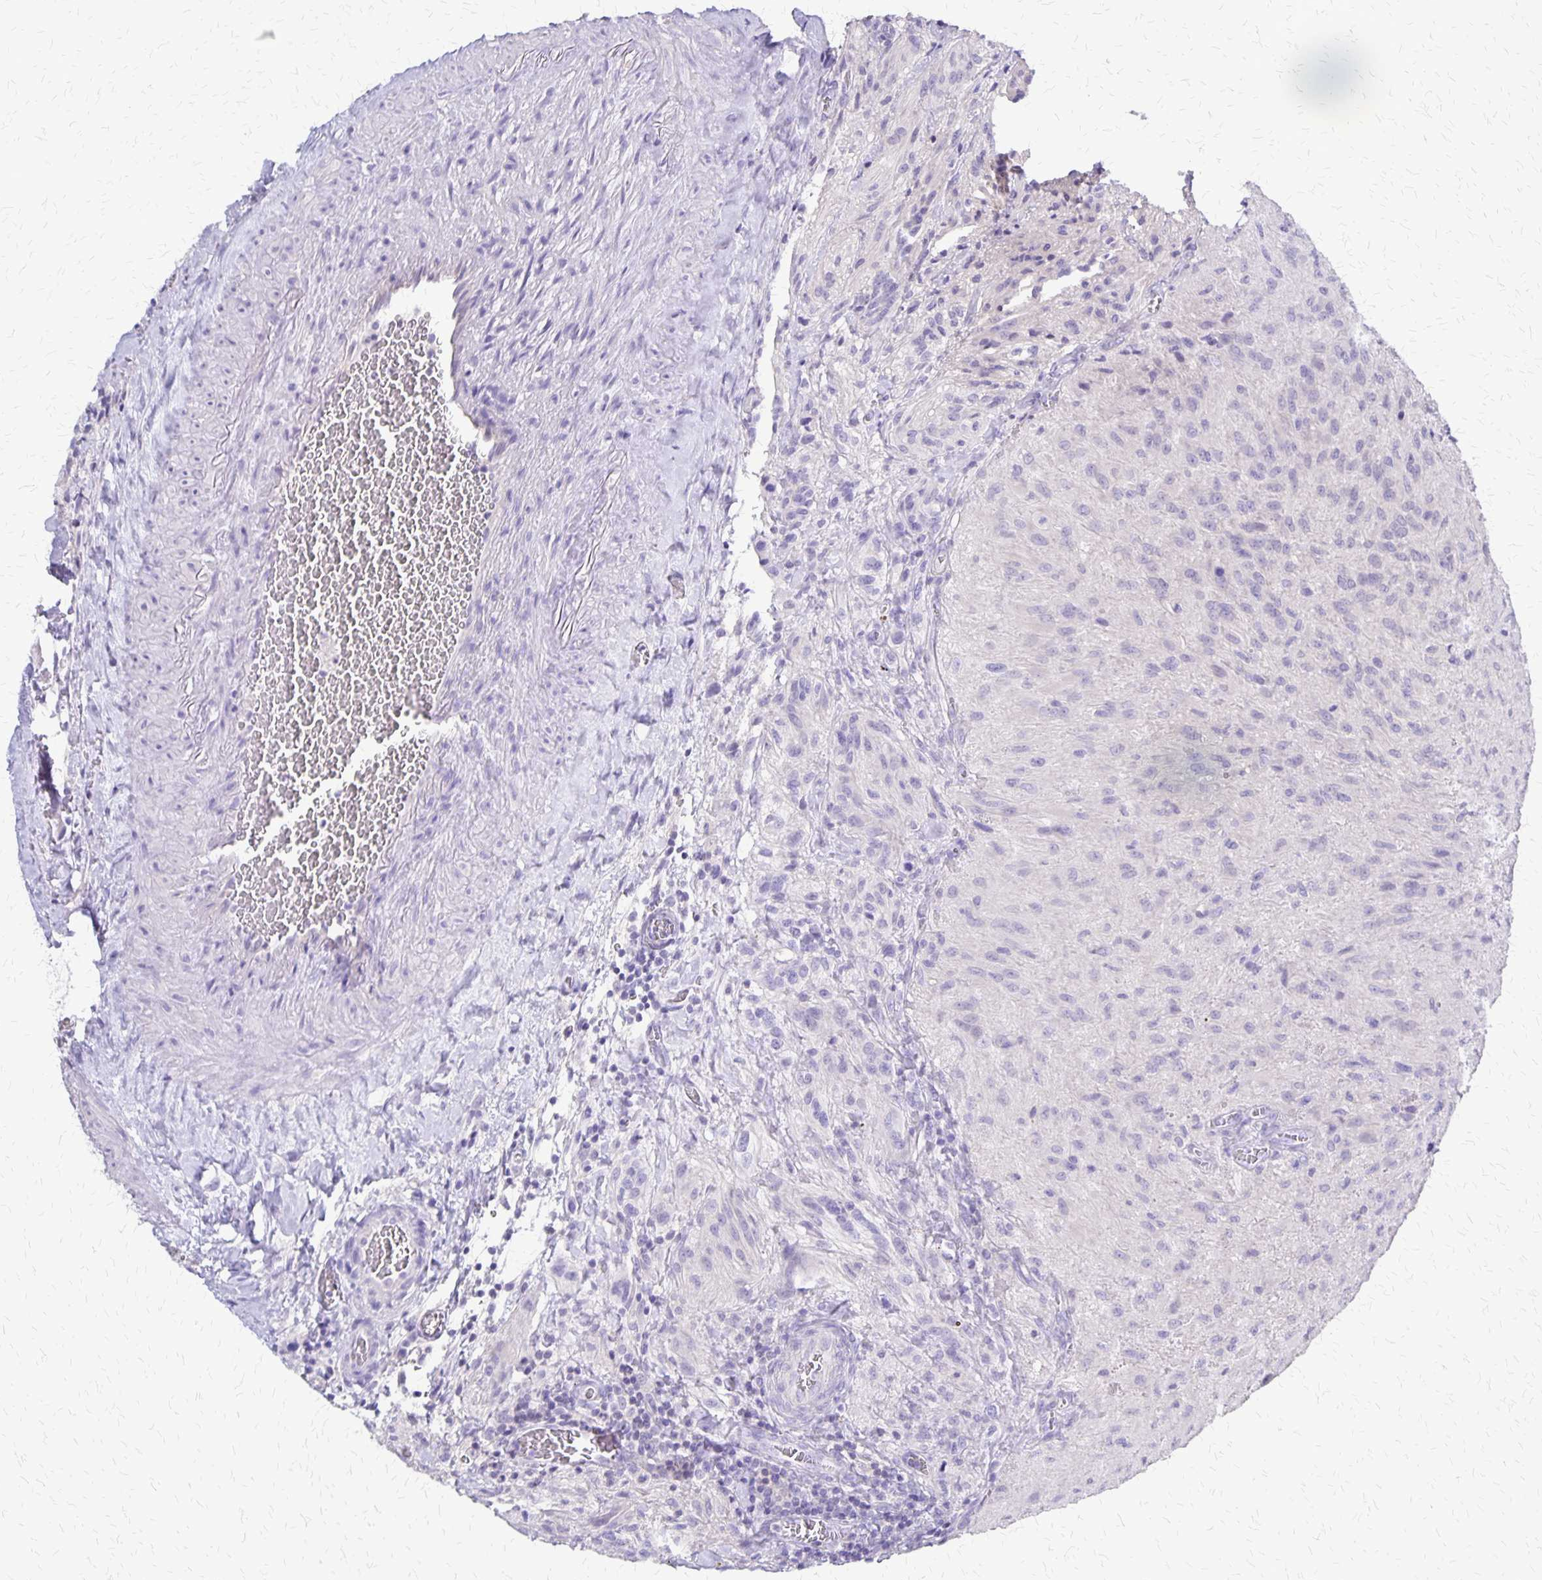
{"staining": {"intensity": "negative", "quantity": "none", "location": "none"}, "tissue": "glioma", "cell_type": "Tumor cells", "image_type": "cancer", "snomed": [{"axis": "morphology", "description": "Glioma, malignant, High grade"}, {"axis": "topography", "description": "Brain"}], "caption": "Tumor cells are negative for protein expression in human glioma.", "gene": "SI", "patient": {"sex": "male", "age": 47}}